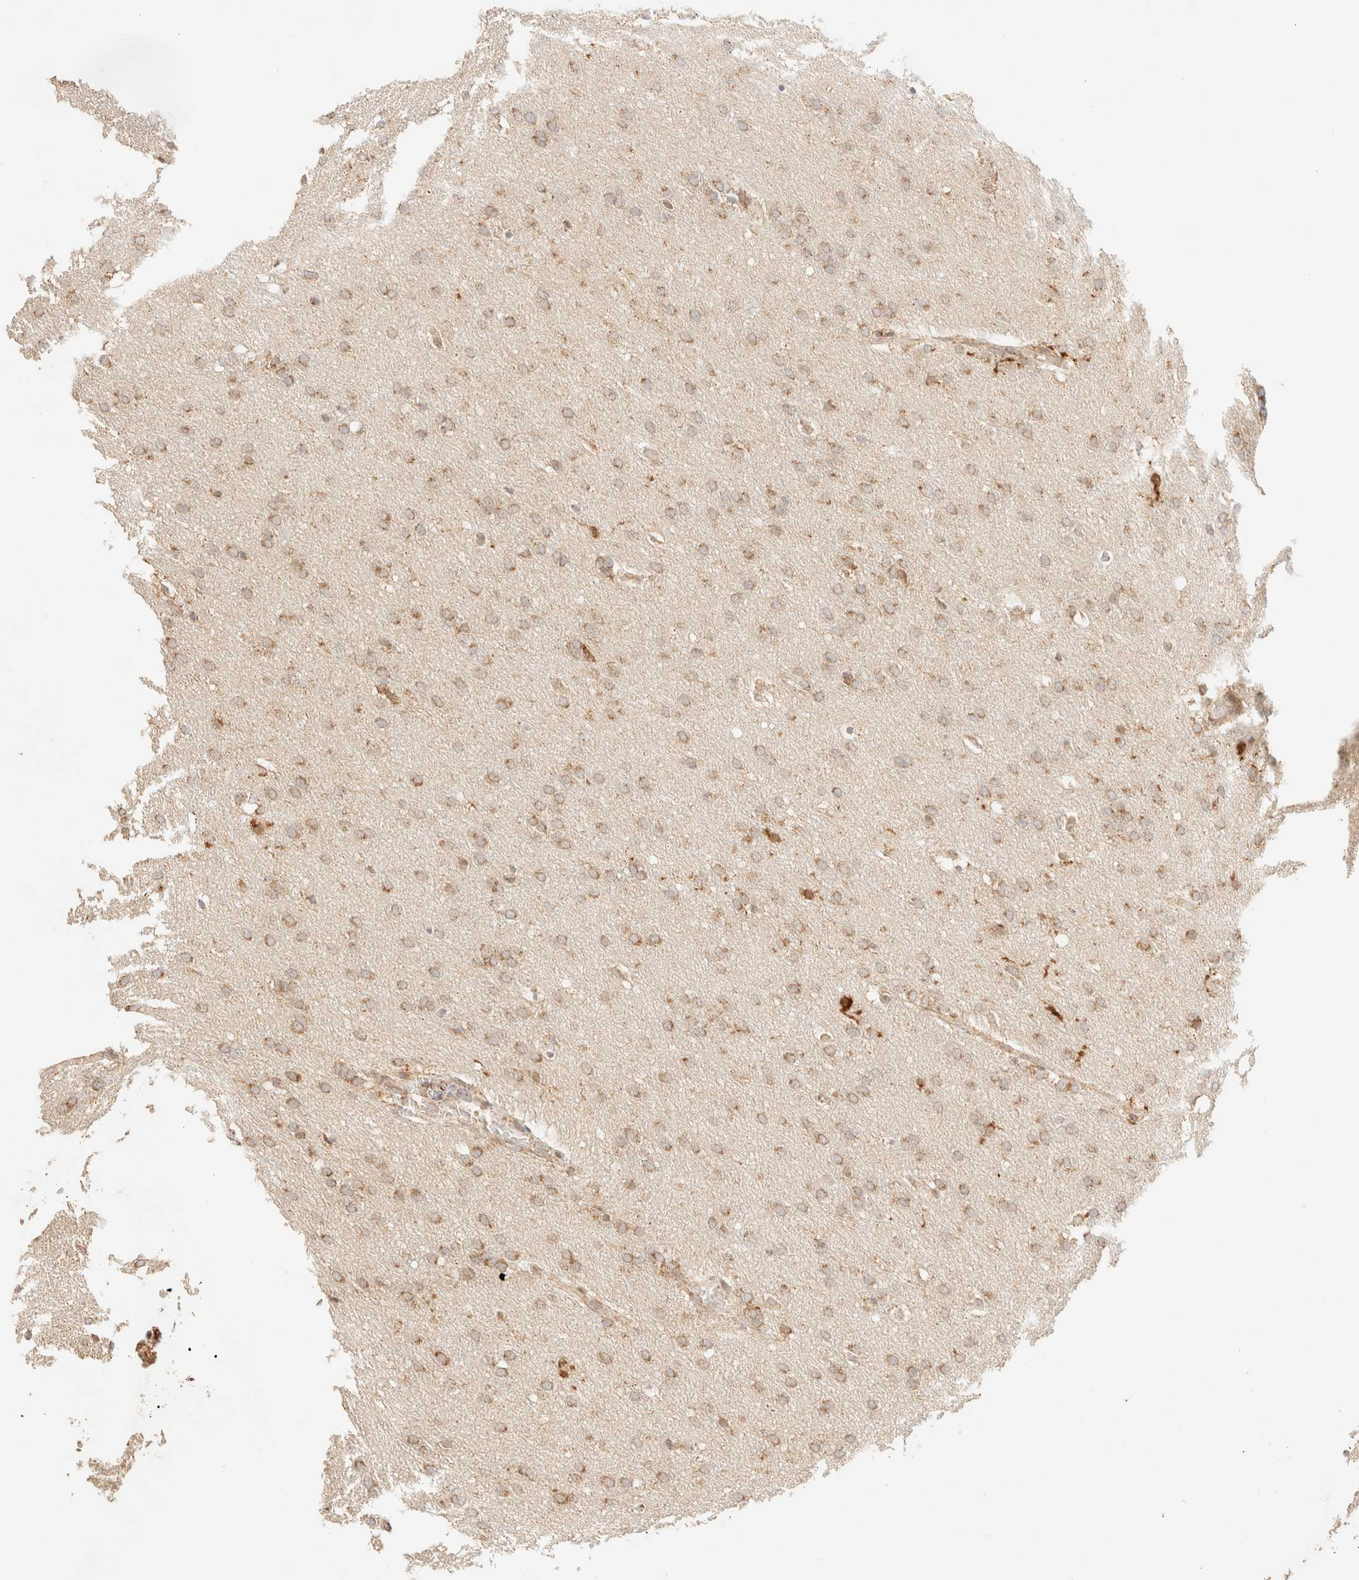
{"staining": {"intensity": "weak", "quantity": ">75%", "location": "cytoplasmic/membranous"}, "tissue": "glioma", "cell_type": "Tumor cells", "image_type": "cancer", "snomed": [{"axis": "morphology", "description": "Glioma, malignant, Low grade"}, {"axis": "topography", "description": "Brain"}], "caption": "Protein analysis of glioma tissue shows weak cytoplasmic/membranous staining in about >75% of tumor cells.", "gene": "TACO1", "patient": {"sex": "female", "age": 37}}